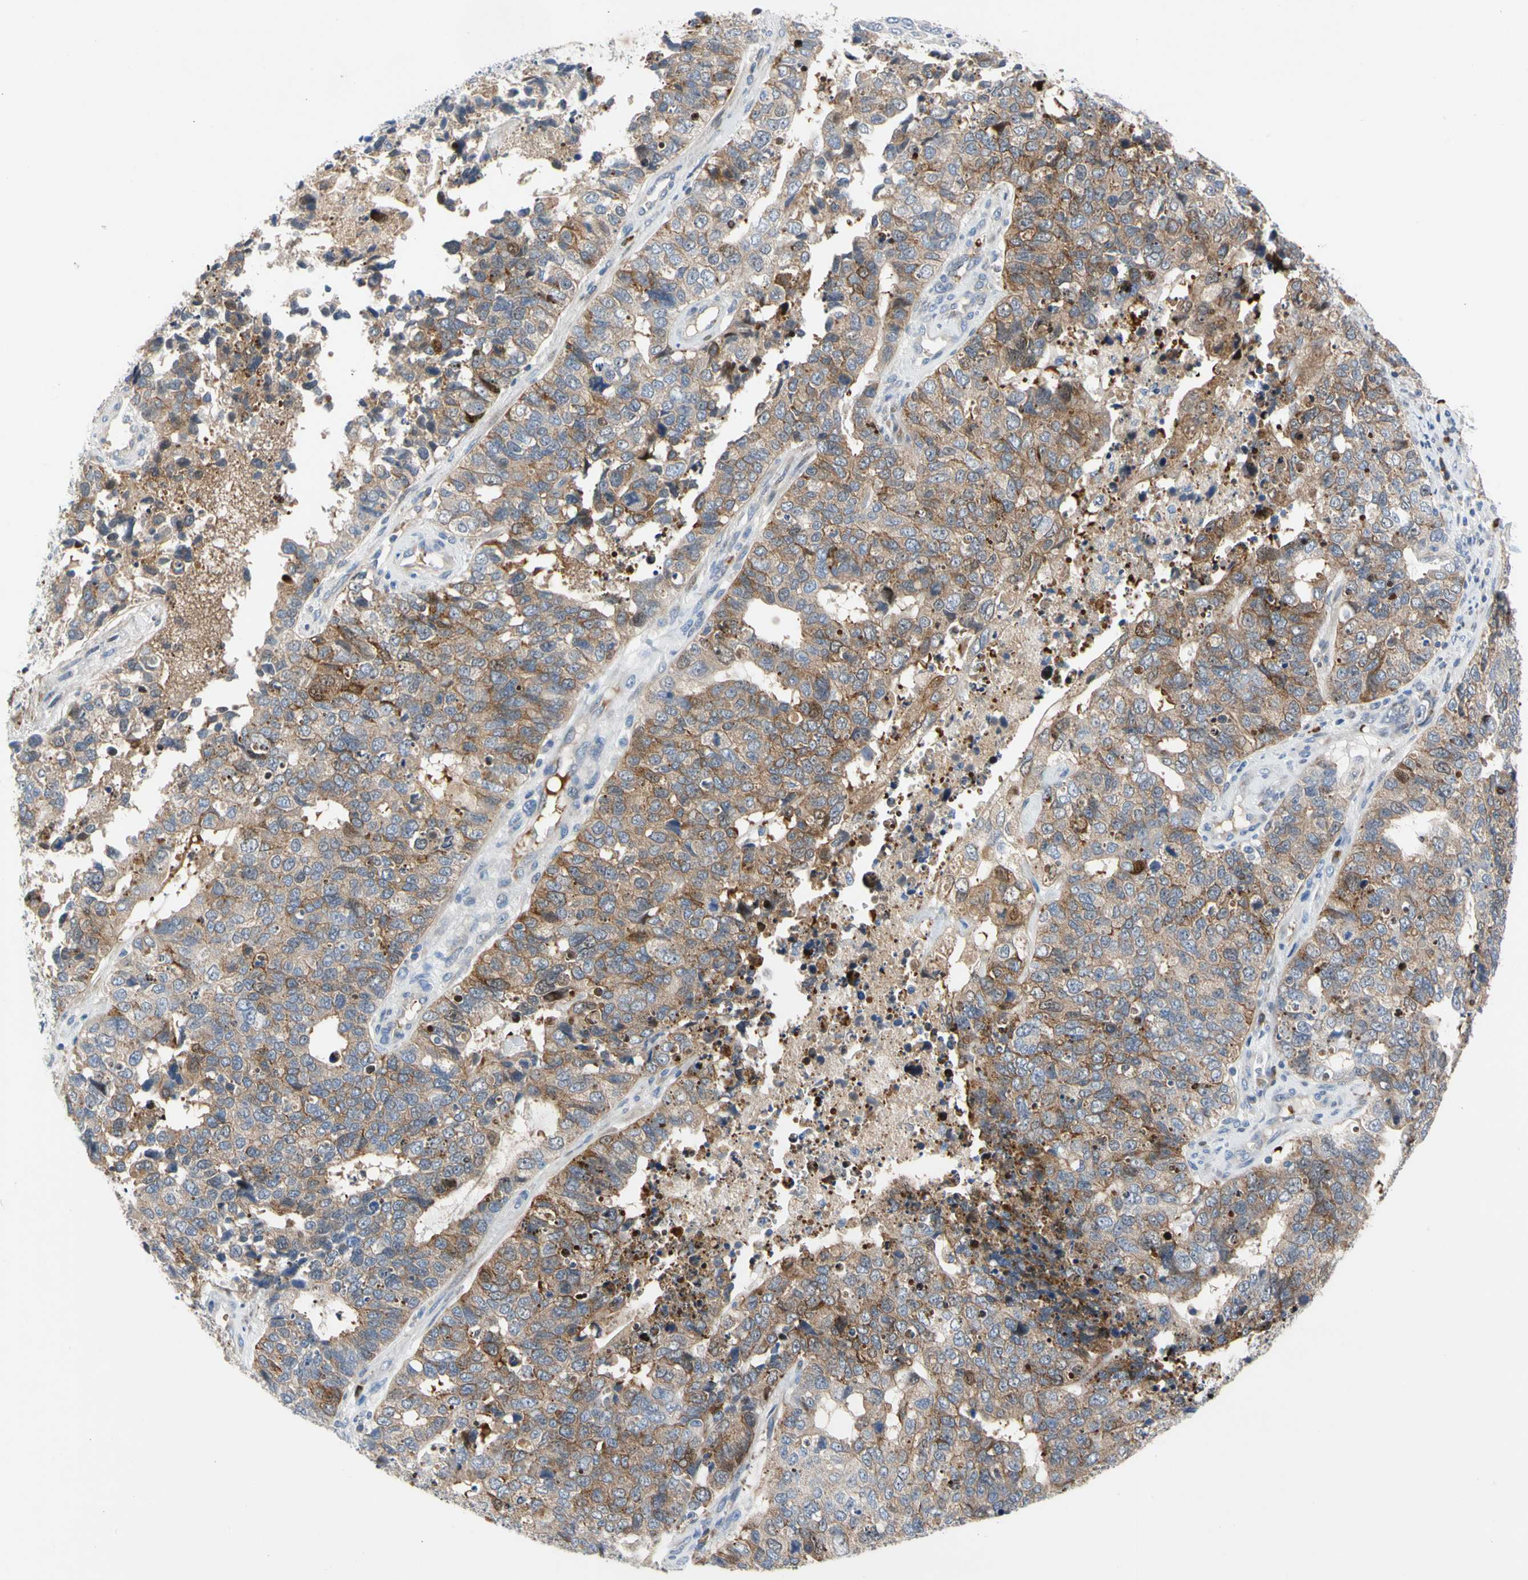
{"staining": {"intensity": "weak", "quantity": ">75%", "location": "cytoplasmic/membranous"}, "tissue": "cervical cancer", "cell_type": "Tumor cells", "image_type": "cancer", "snomed": [{"axis": "morphology", "description": "Squamous cell carcinoma, NOS"}, {"axis": "topography", "description": "Cervix"}], "caption": "Human cervical squamous cell carcinoma stained with a protein marker demonstrates weak staining in tumor cells.", "gene": "HMGCR", "patient": {"sex": "female", "age": 63}}